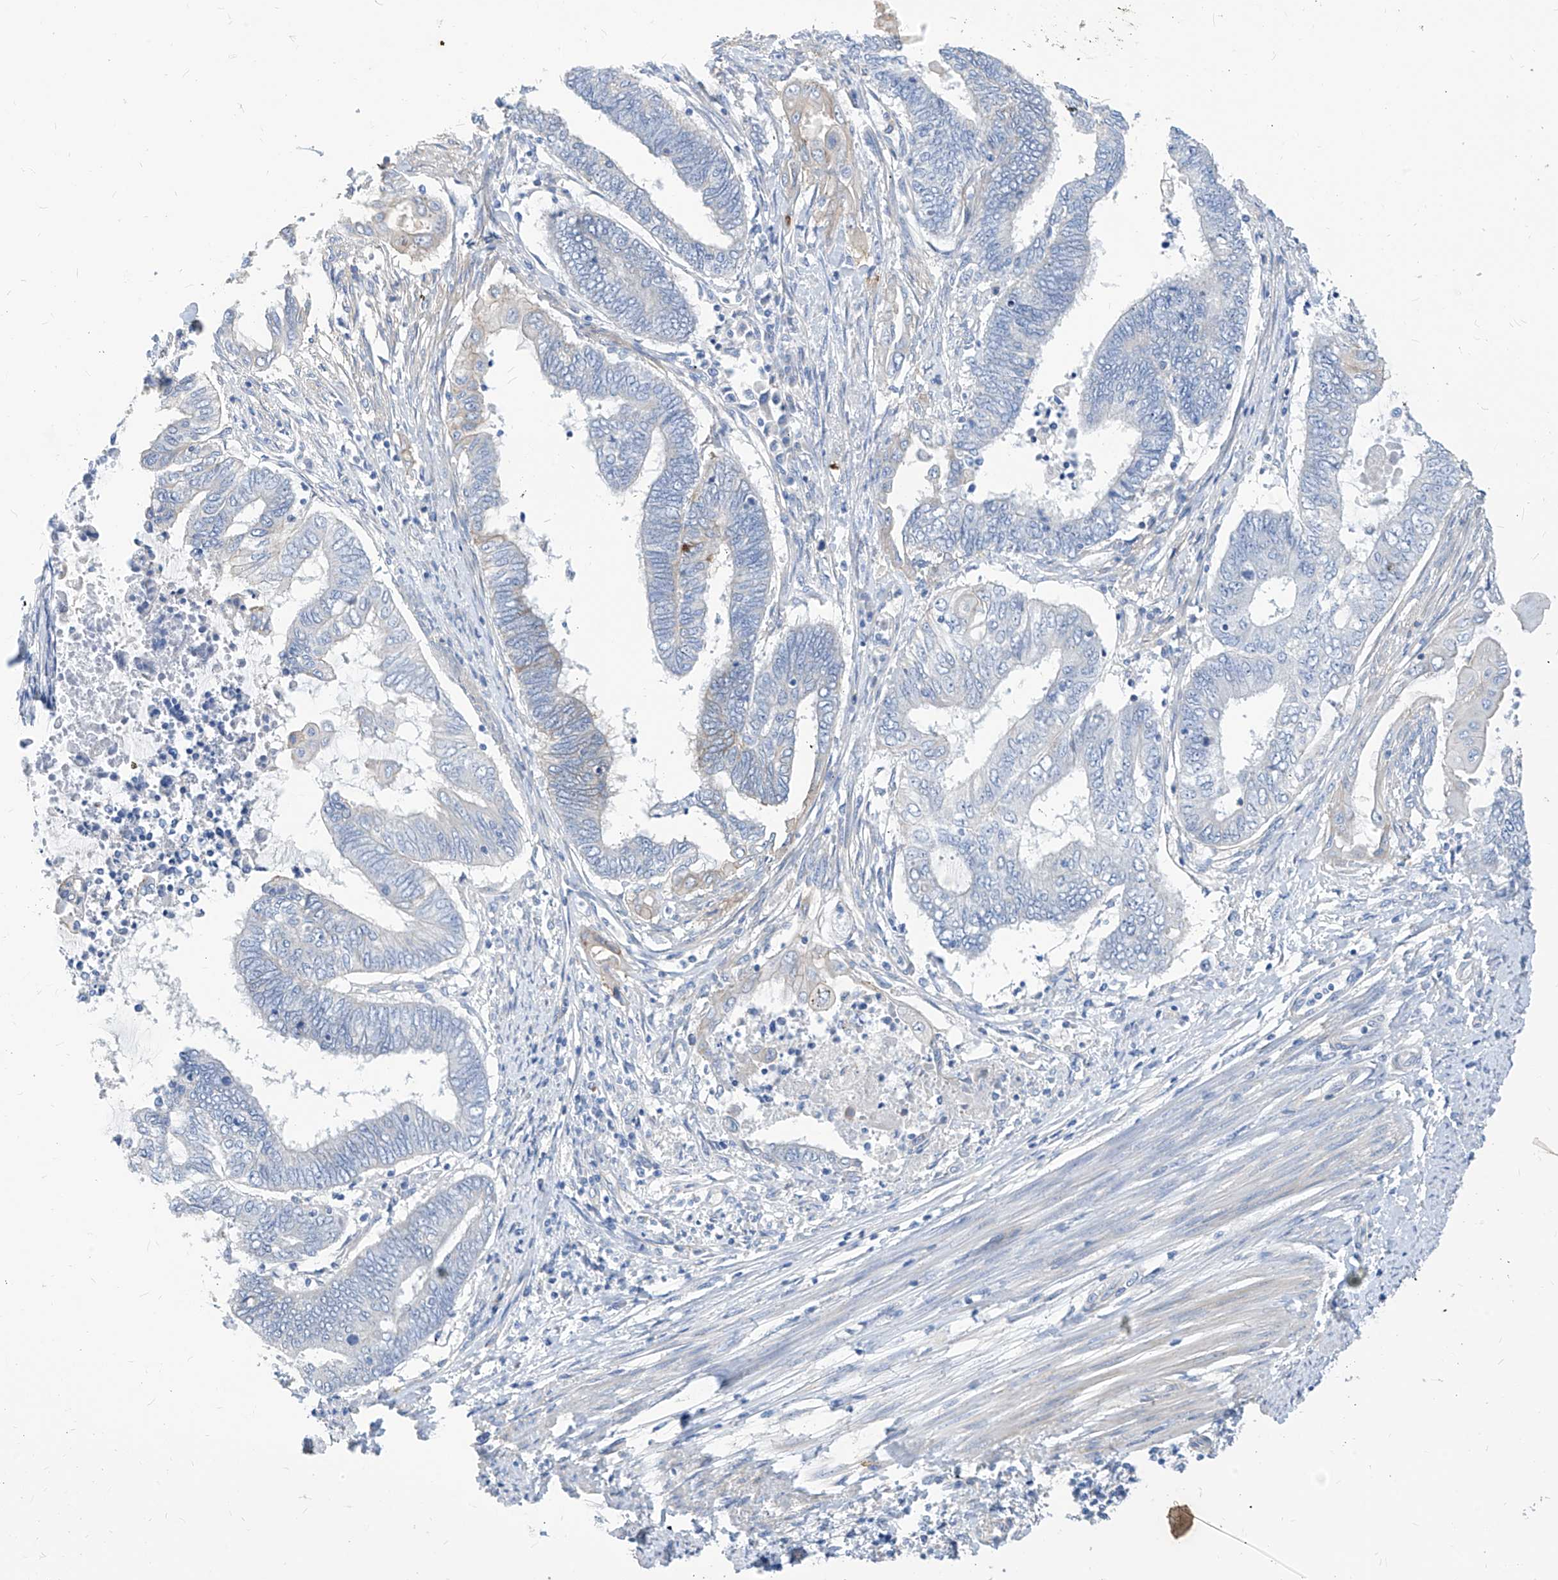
{"staining": {"intensity": "negative", "quantity": "none", "location": "none"}, "tissue": "endometrial cancer", "cell_type": "Tumor cells", "image_type": "cancer", "snomed": [{"axis": "morphology", "description": "Adenocarcinoma, NOS"}, {"axis": "topography", "description": "Uterus"}, {"axis": "topography", "description": "Endometrium"}], "caption": "A micrograph of endometrial cancer stained for a protein displays no brown staining in tumor cells.", "gene": "SCGB2A1", "patient": {"sex": "female", "age": 70}}